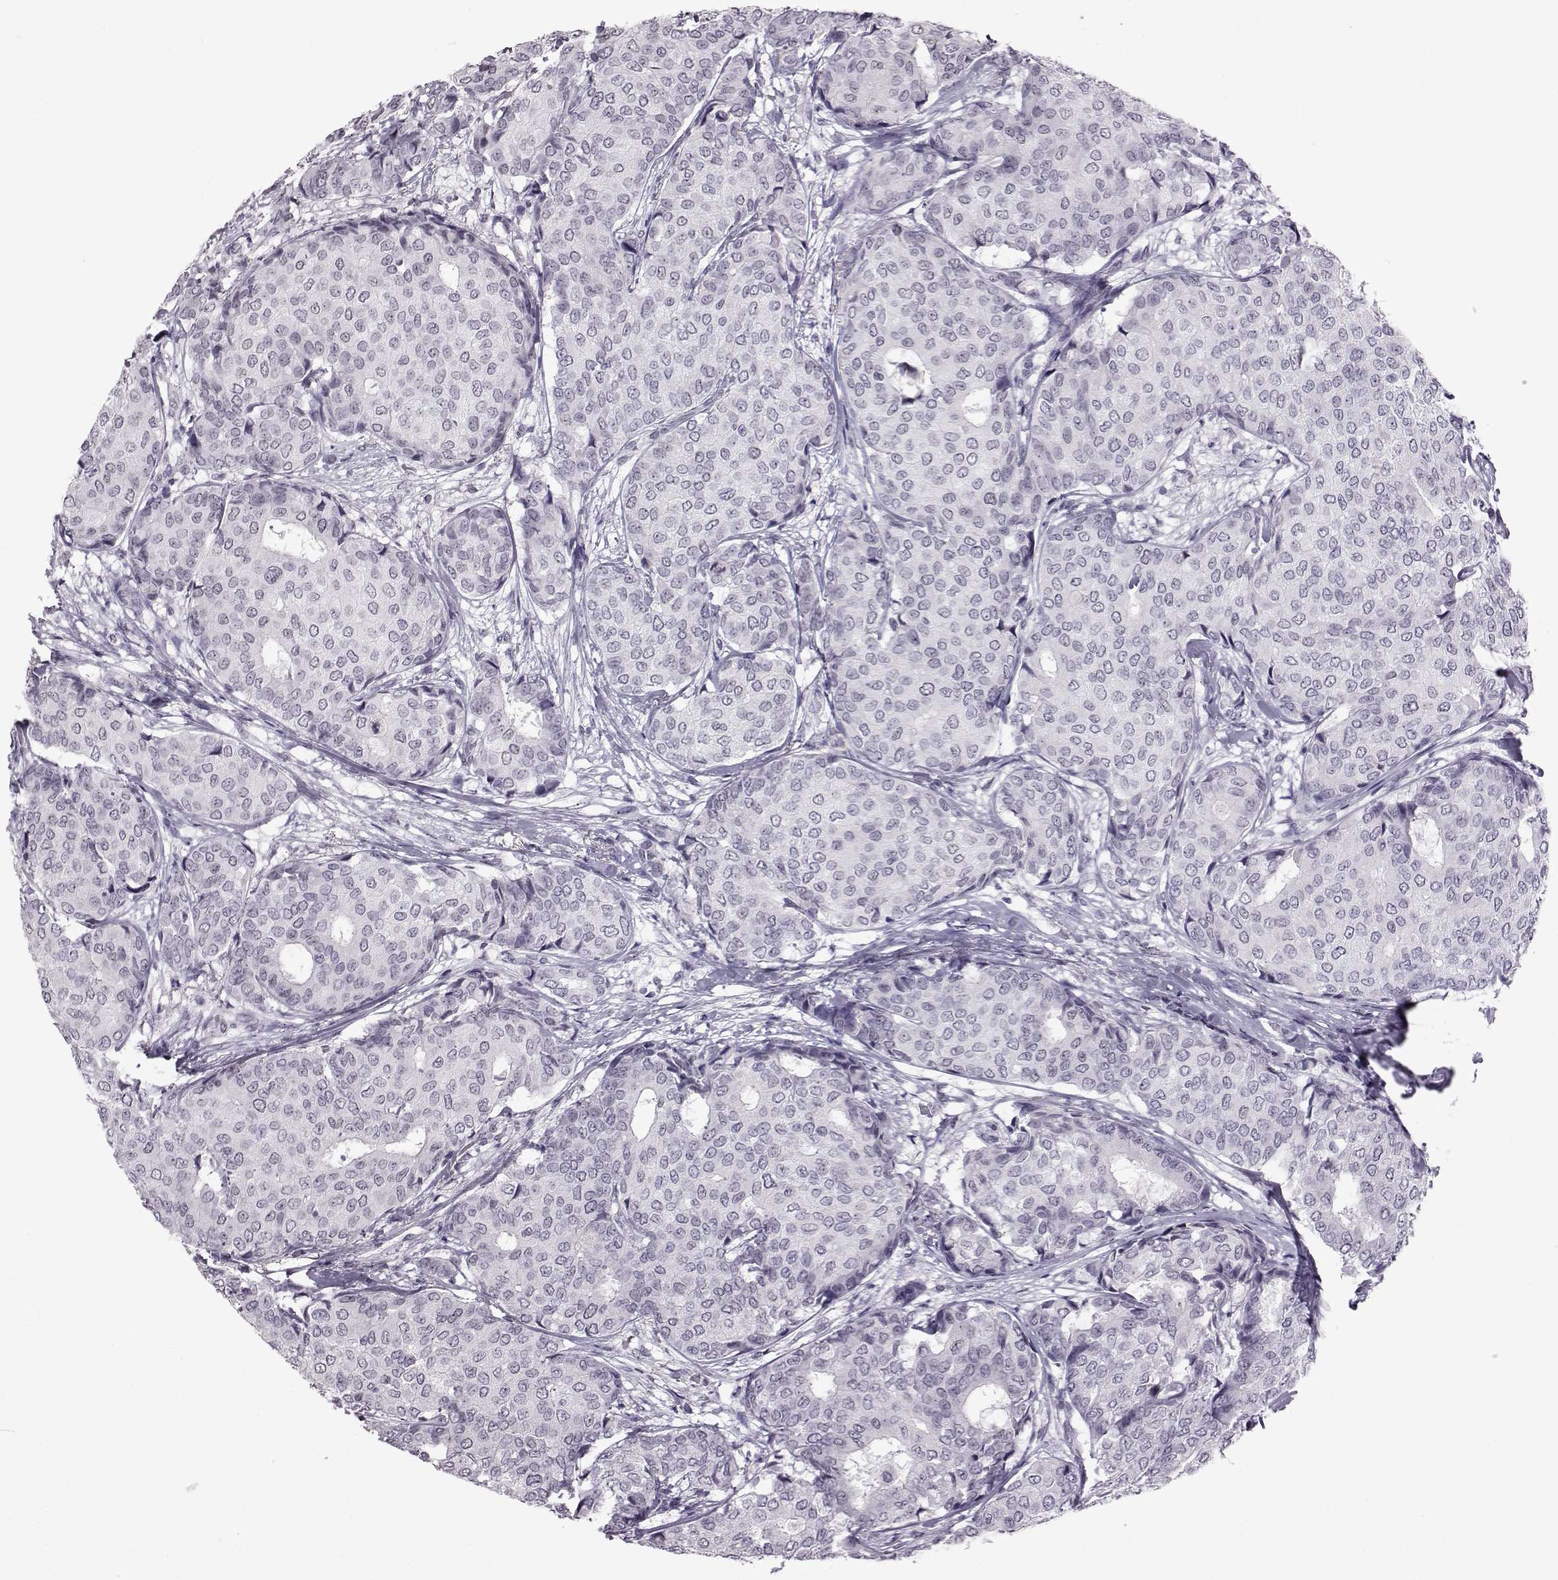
{"staining": {"intensity": "negative", "quantity": "none", "location": "none"}, "tissue": "breast cancer", "cell_type": "Tumor cells", "image_type": "cancer", "snomed": [{"axis": "morphology", "description": "Duct carcinoma"}, {"axis": "topography", "description": "Breast"}], "caption": "Tumor cells show no significant protein positivity in breast cancer.", "gene": "ADGRG2", "patient": {"sex": "female", "age": 75}}